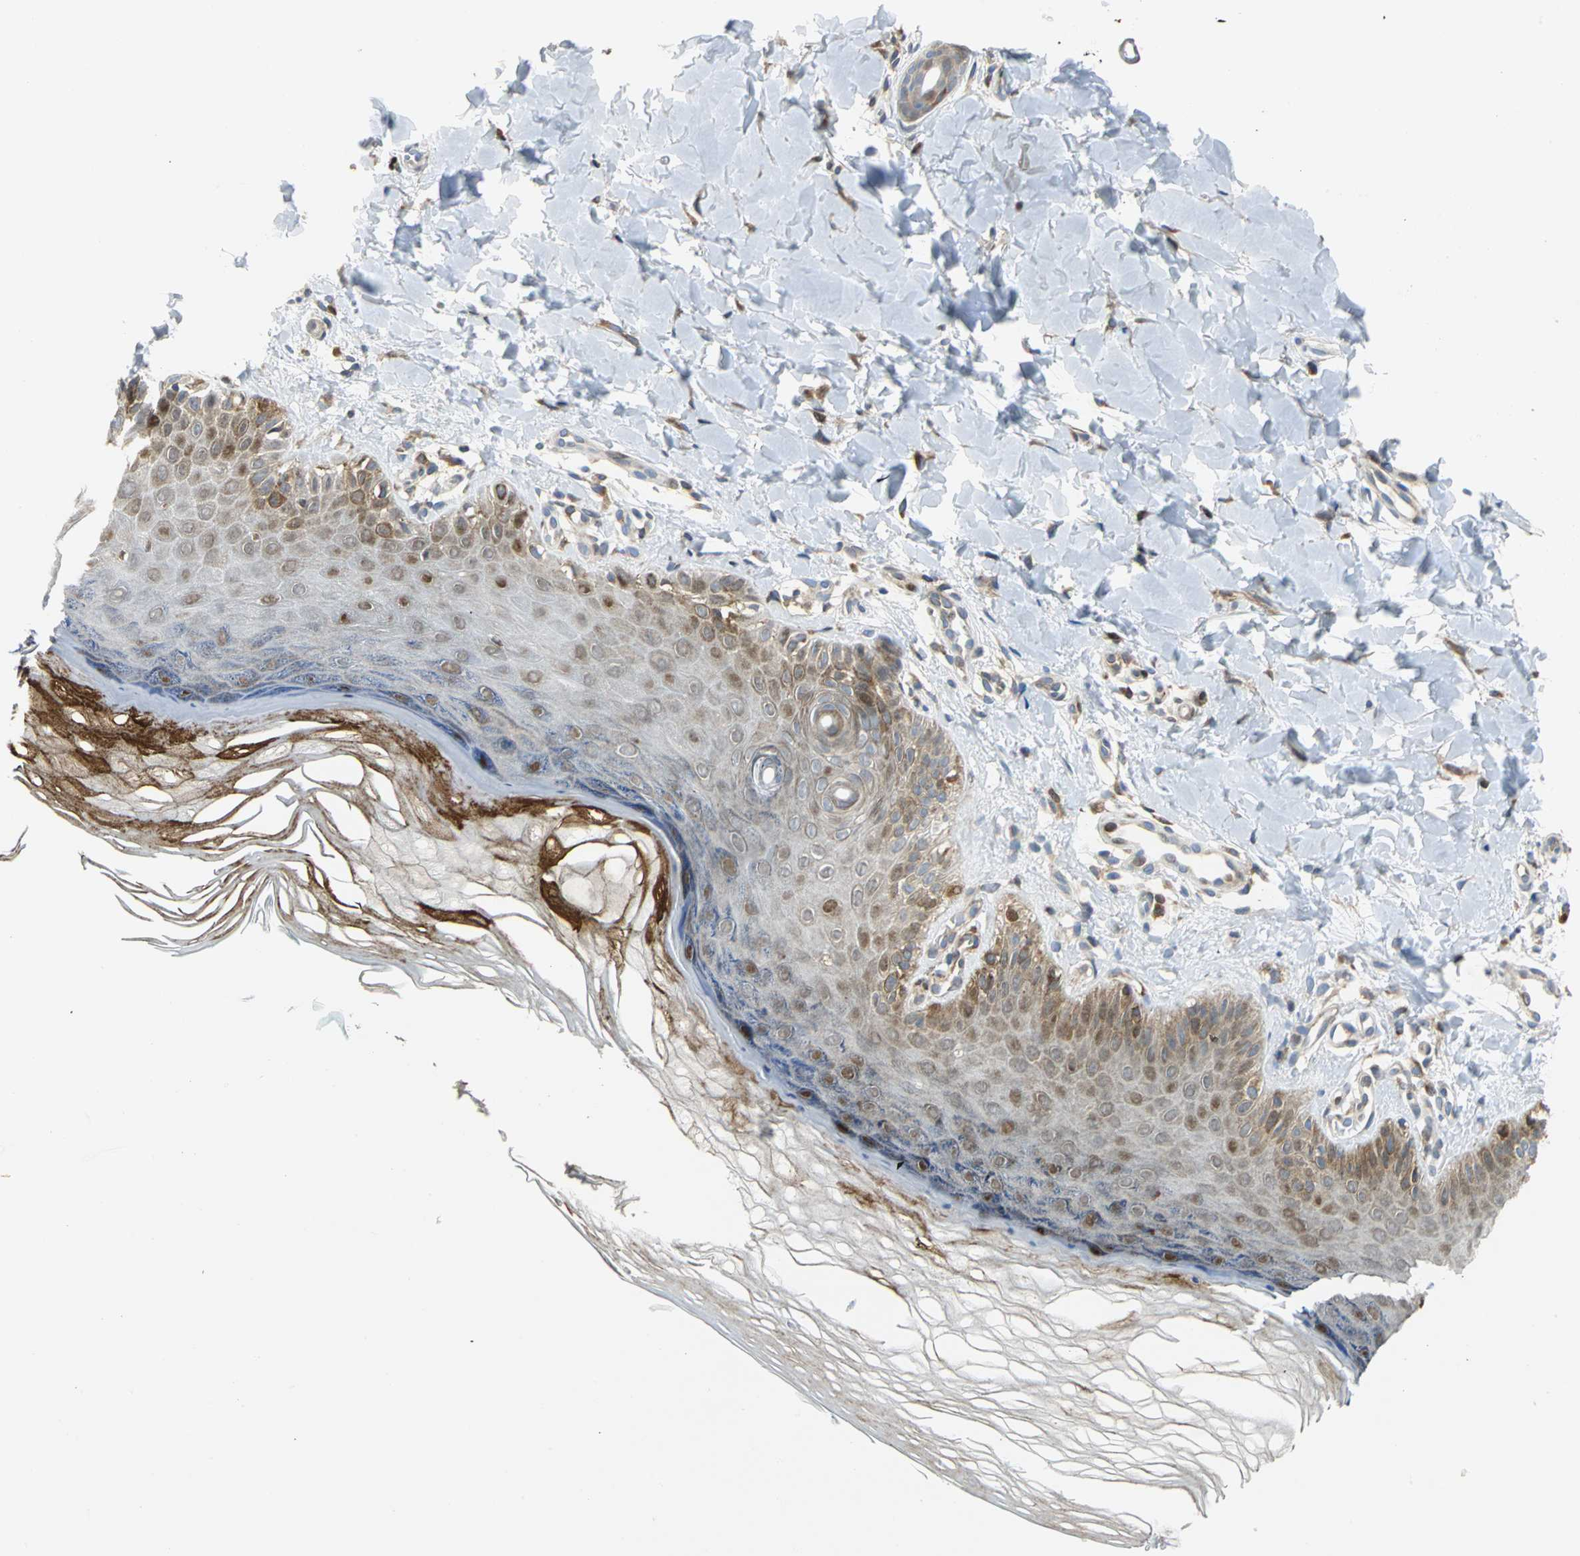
{"staining": {"intensity": "moderate", "quantity": ">75%", "location": "cytoplasmic/membranous"}, "tissue": "skin", "cell_type": "Fibroblasts", "image_type": "normal", "snomed": [{"axis": "morphology", "description": "Normal tissue, NOS"}, {"axis": "topography", "description": "Skin"}], "caption": "Protein staining of benign skin displays moderate cytoplasmic/membranous staining in approximately >75% of fibroblasts. (Stains: DAB in brown, nuclei in blue, Microscopy: brightfield microscopy at high magnification).", "gene": "YBX1", "patient": {"sex": "male", "age": 26}}